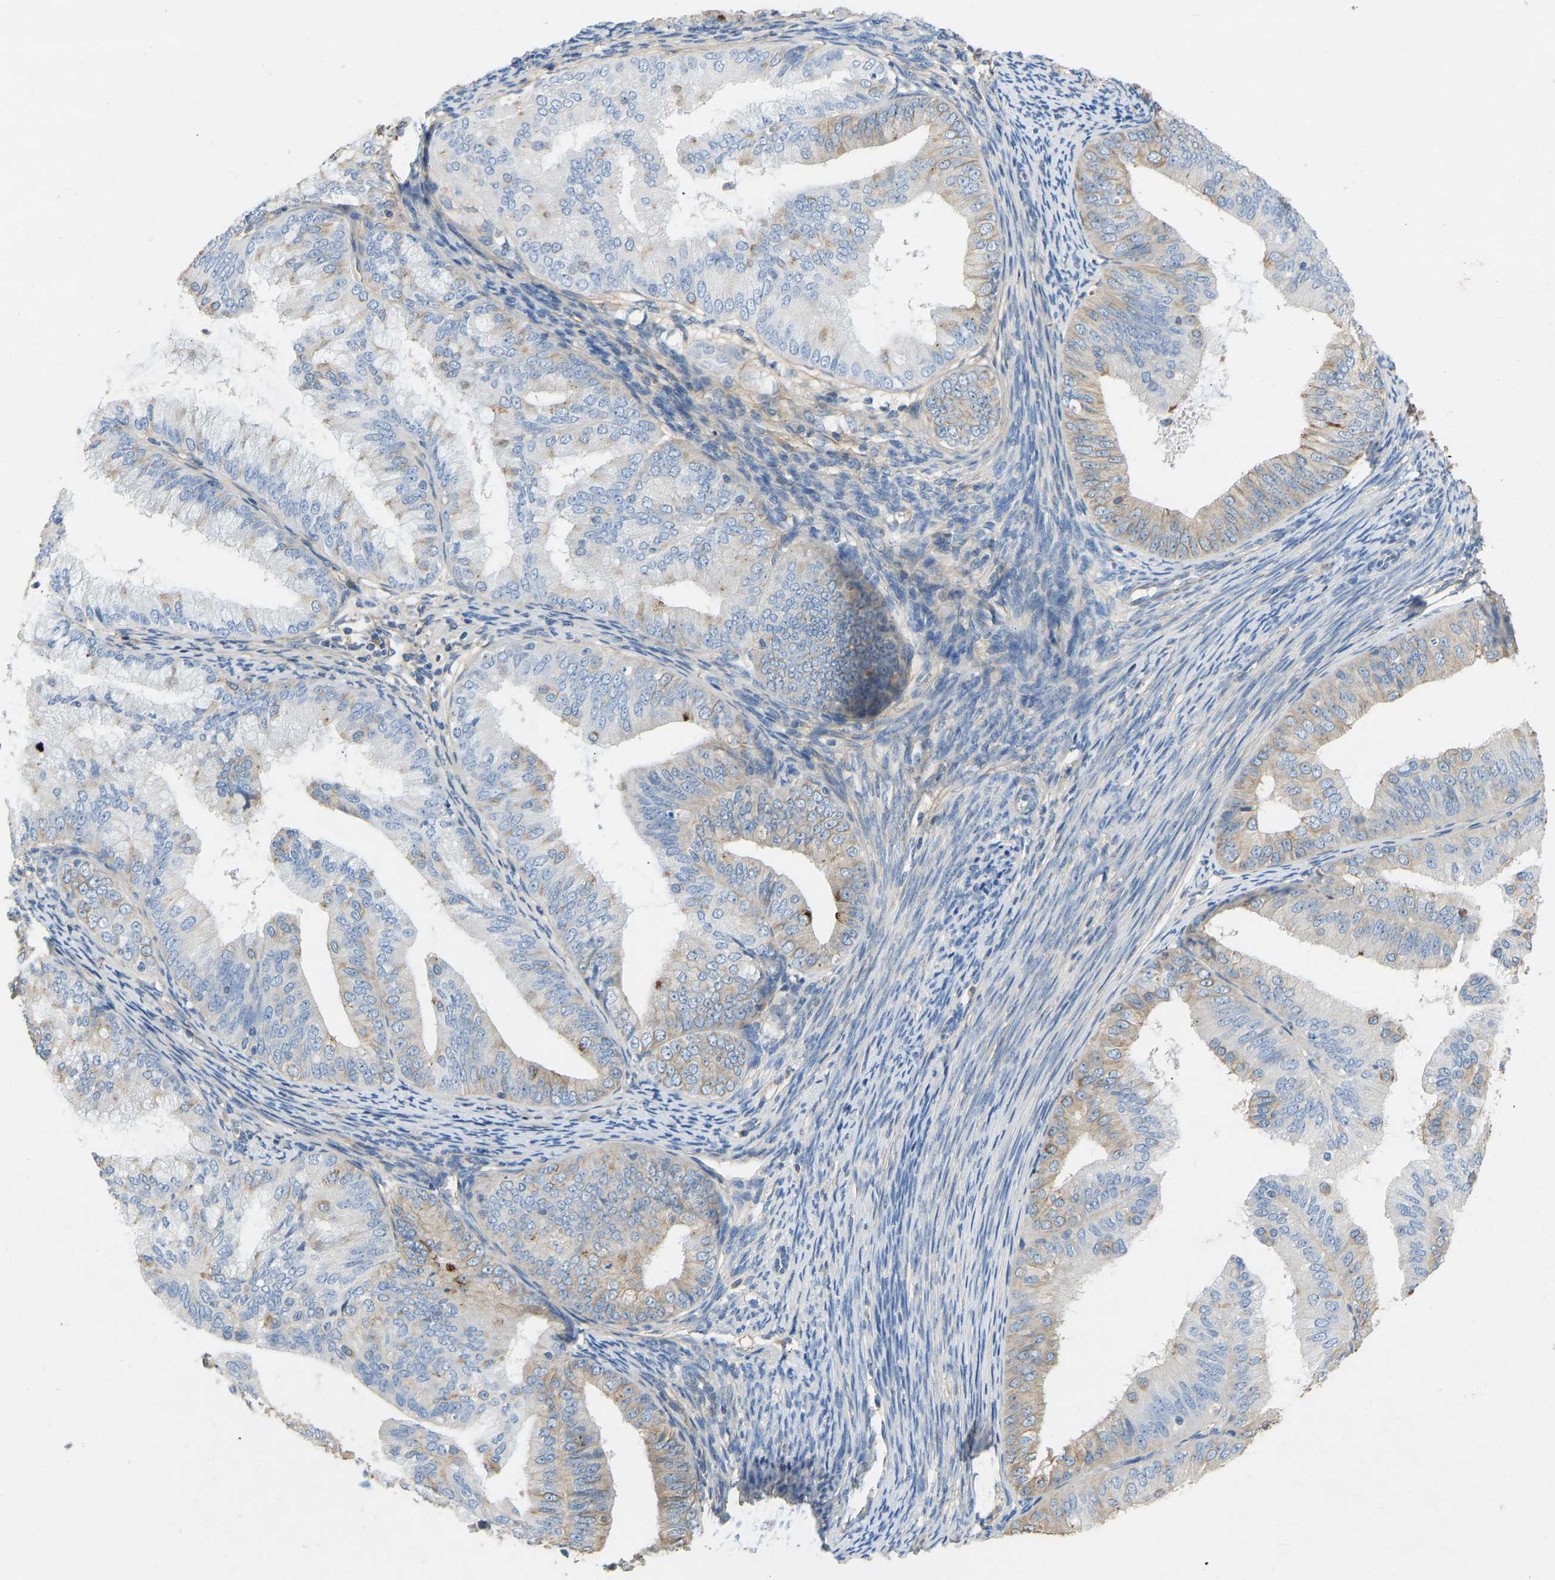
{"staining": {"intensity": "moderate", "quantity": "<25%", "location": "cytoplasmic/membranous"}, "tissue": "endometrial cancer", "cell_type": "Tumor cells", "image_type": "cancer", "snomed": [{"axis": "morphology", "description": "Adenocarcinoma, NOS"}, {"axis": "topography", "description": "Endometrium"}], "caption": "A high-resolution image shows immunohistochemistry (IHC) staining of adenocarcinoma (endometrial), which shows moderate cytoplasmic/membranous positivity in approximately <25% of tumor cells.", "gene": "TECTA", "patient": {"sex": "female", "age": 63}}